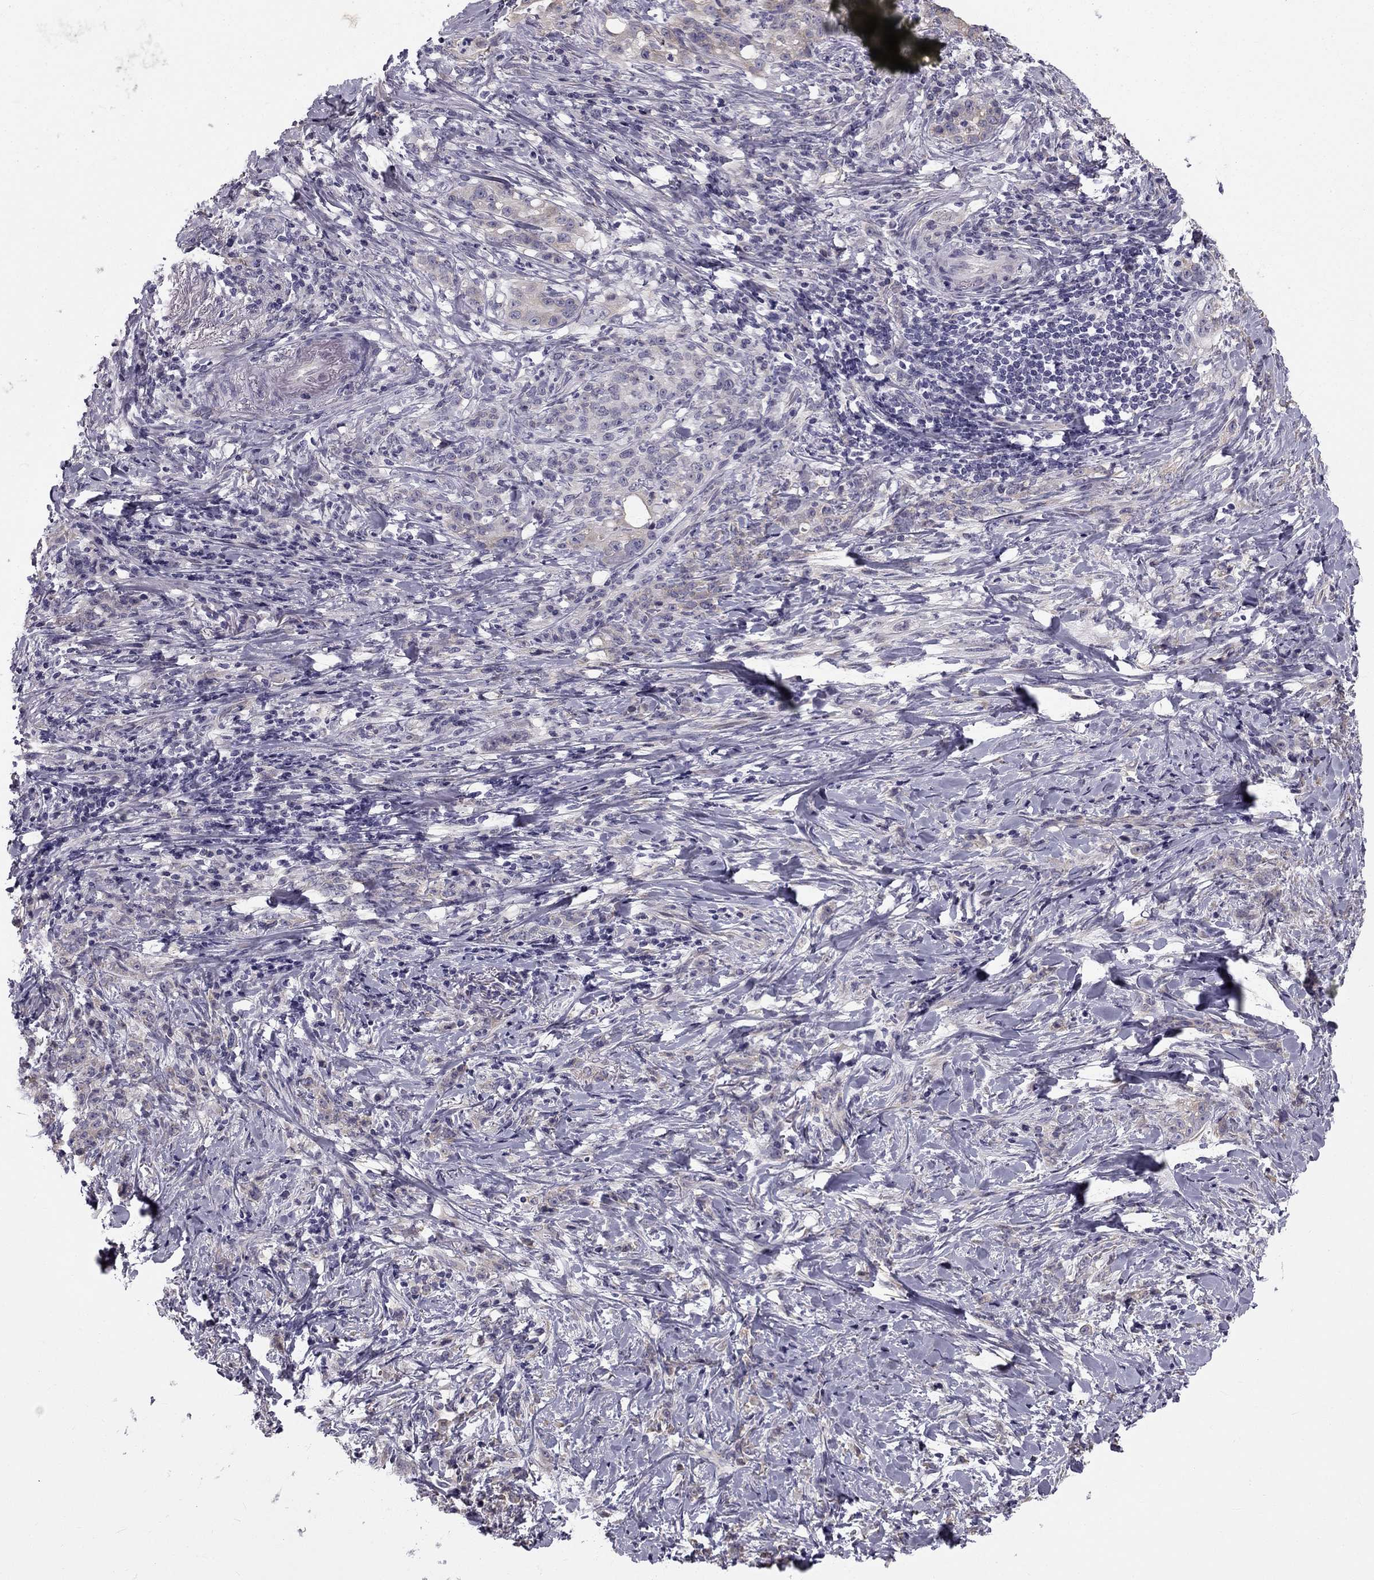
{"staining": {"intensity": "weak", "quantity": "25%-75%", "location": "cytoplasmic/membranous"}, "tissue": "stomach cancer", "cell_type": "Tumor cells", "image_type": "cancer", "snomed": [{"axis": "morphology", "description": "Adenocarcinoma, NOS"}, {"axis": "topography", "description": "Stomach, lower"}], "caption": "A micrograph of stomach cancer (adenocarcinoma) stained for a protein reveals weak cytoplasmic/membranous brown staining in tumor cells.", "gene": "CCDC40", "patient": {"sex": "male", "age": 88}}